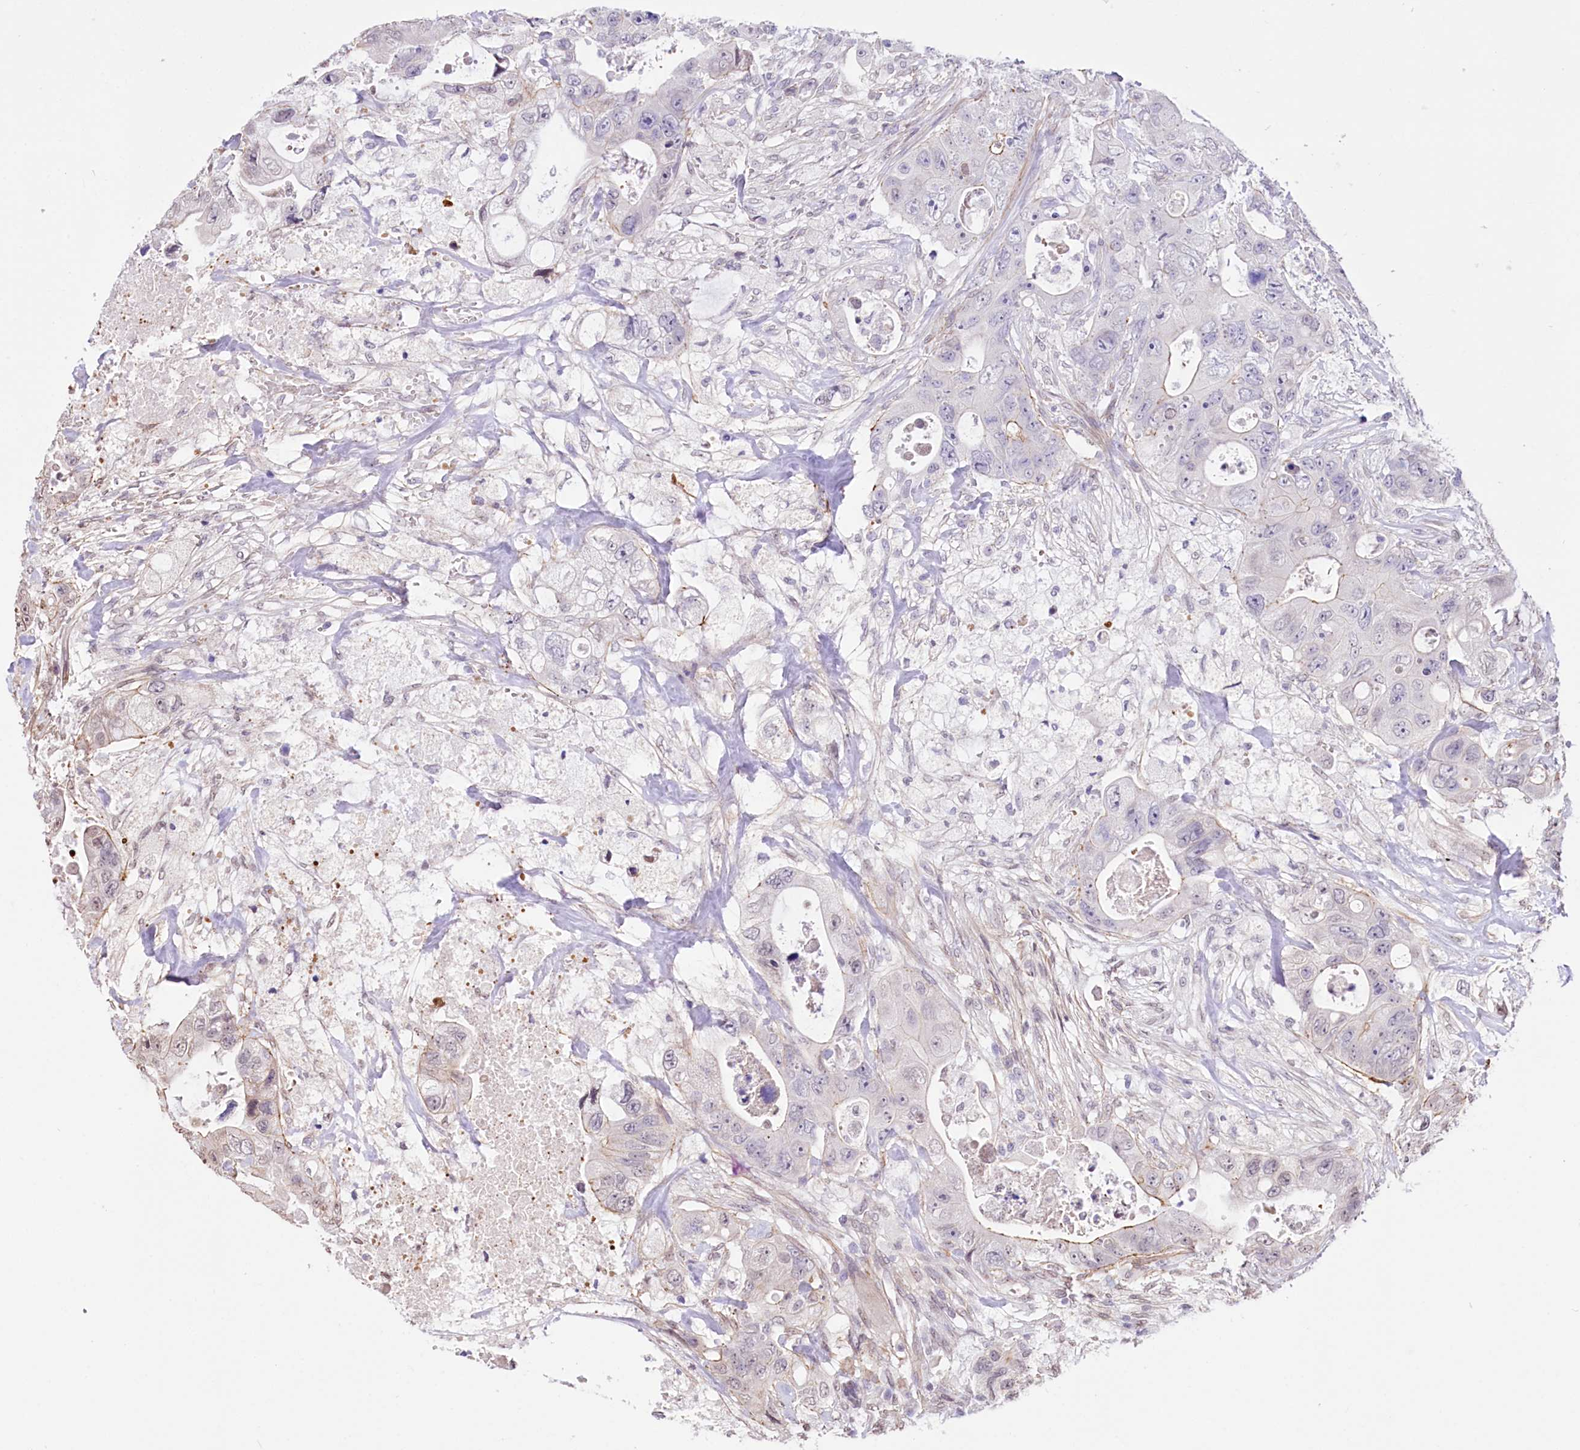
{"staining": {"intensity": "moderate", "quantity": "<25%", "location": "cytoplasmic/membranous"}, "tissue": "colorectal cancer", "cell_type": "Tumor cells", "image_type": "cancer", "snomed": [{"axis": "morphology", "description": "Adenocarcinoma, NOS"}, {"axis": "topography", "description": "Colon"}], "caption": "An IHC photomicrograph of tumor tissue is shown. Protein staining in brown shows moderate cytoplasmic/membranous positivity in adenocarcinoma (colorectal) within tumor cells.", "gene": "ST7", "patient": {"sex": "female", "age": 46}}